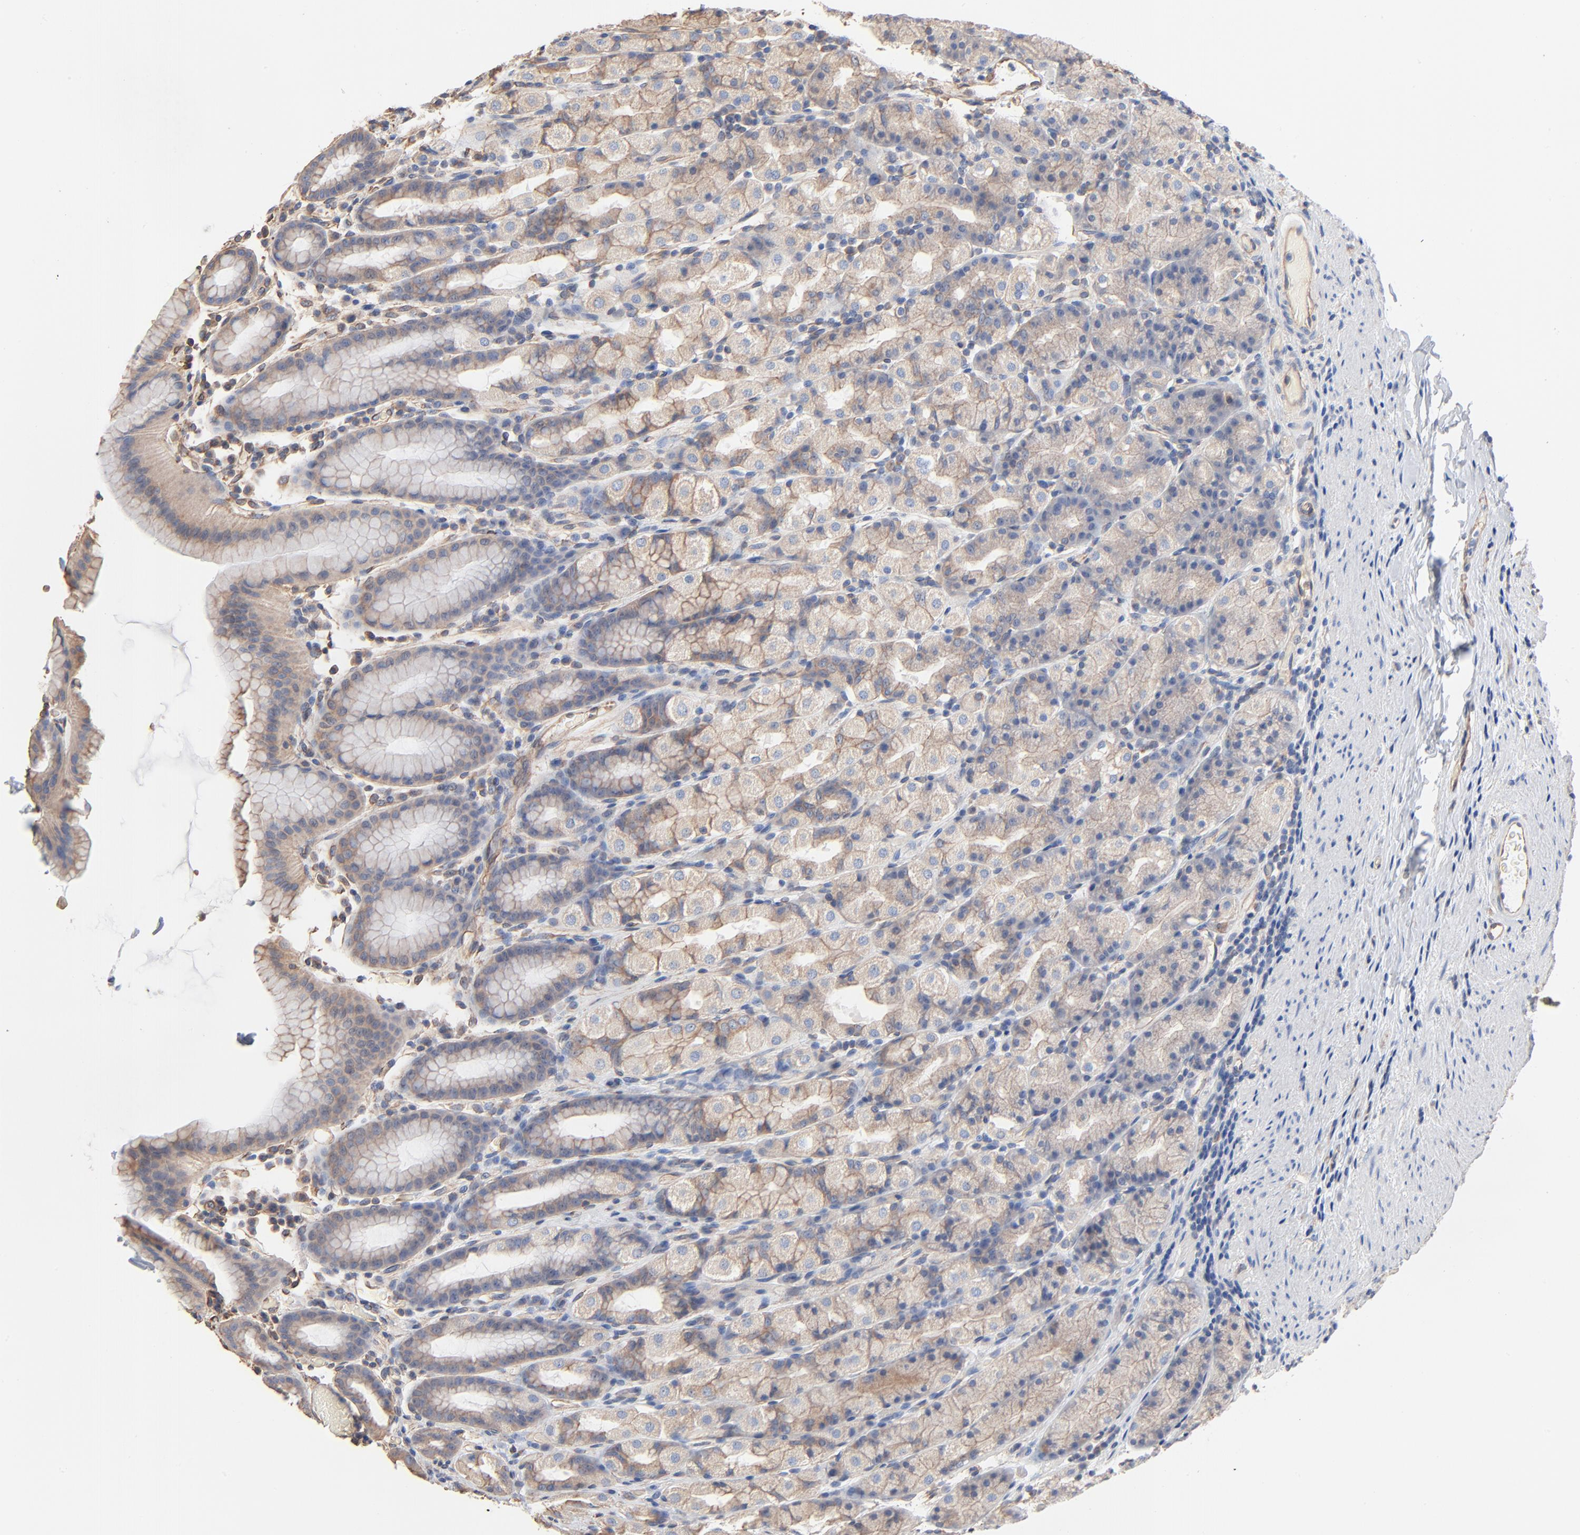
{"staining": {"intensity": "weak", "quantity": "<25%", "location": "cytoplasmic/membranous"}, "tissue": "stomach", "cell_type": "Glandular cells", "image_type": "normal", "snomed": [{"axis": "morphology", "description": "Normal tissue, NOS"}, {"axis": "topography", "description": "Stomach, upper"}], "caption": "Photomicrograph shows no significant protein staining in glandular cells of benign stomach. The staining was performed using DAB to visualize the protein expression in brown, while the nuclei were stained in blue with hematoxylin (Magnification: 20x).", "gene": "ABCD4", "patient": {"sex": "male", "age": 68}}